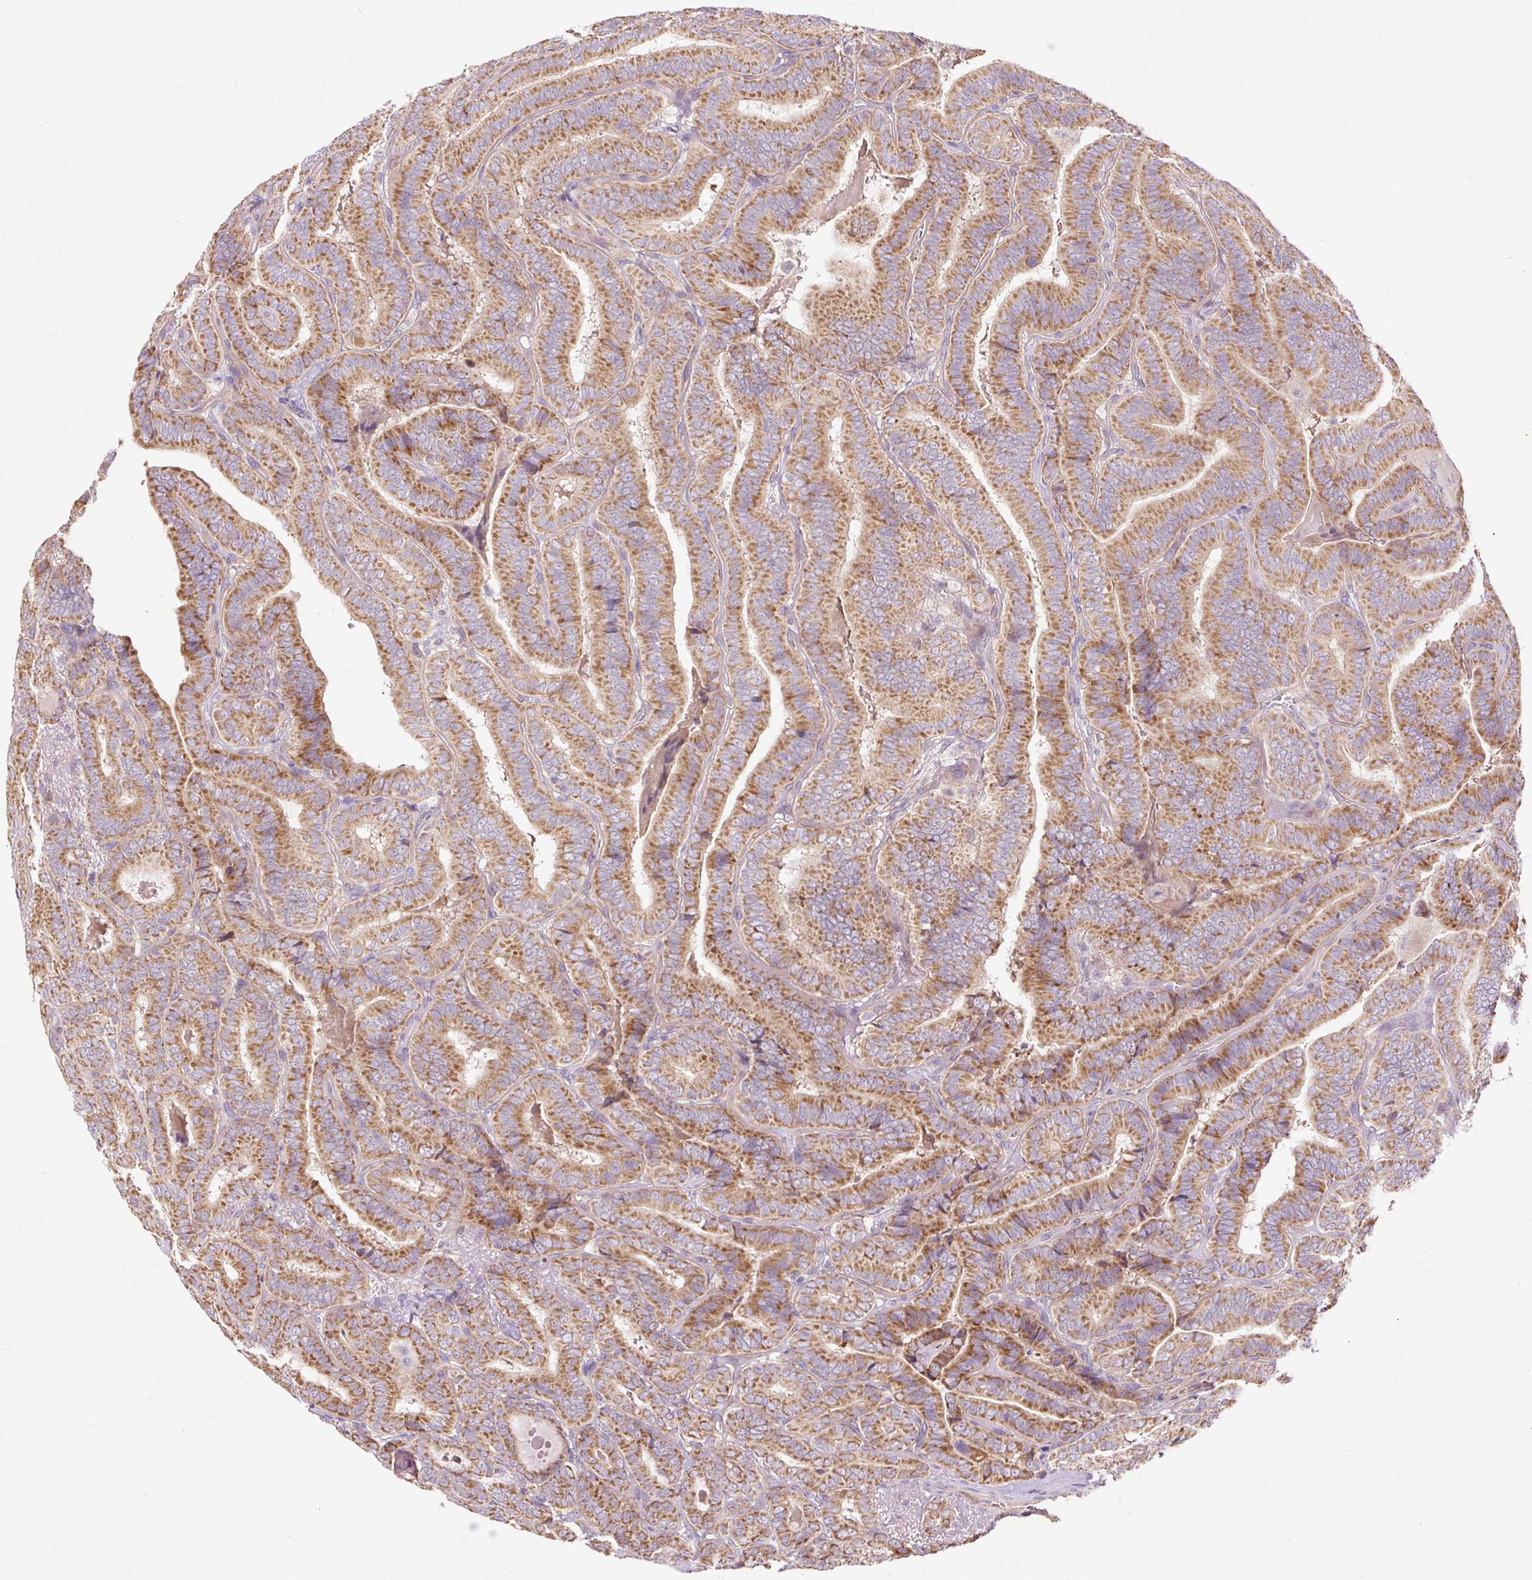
{"staining": {"intensity": "moderate", "quantity": ">75%", "location": "cytoplasmic/membranous"}, "tissue": "thyroid cancer", "cell_type": "Tumor cells", "image_type": "cancer", "snomed": [{"axis": "morphology", "description": "Papillary adenocarcinoma, NOS"}, {"axis": "topography", "description": "Thyroid gland"}], "caption": "Immunohistochemical staining of human thyroid cancer reveals moderate cytoplasmic/membranous protein expression in approximately >75% of tumor cells. Using DAB (3,3'-diaminobenzidine) (brown) and hematoxylin (blue) stains, captured at high magnification using brightfield microscopy.", "gene": "PDZD2", "patient": {"sex": "male", "age": 61}}